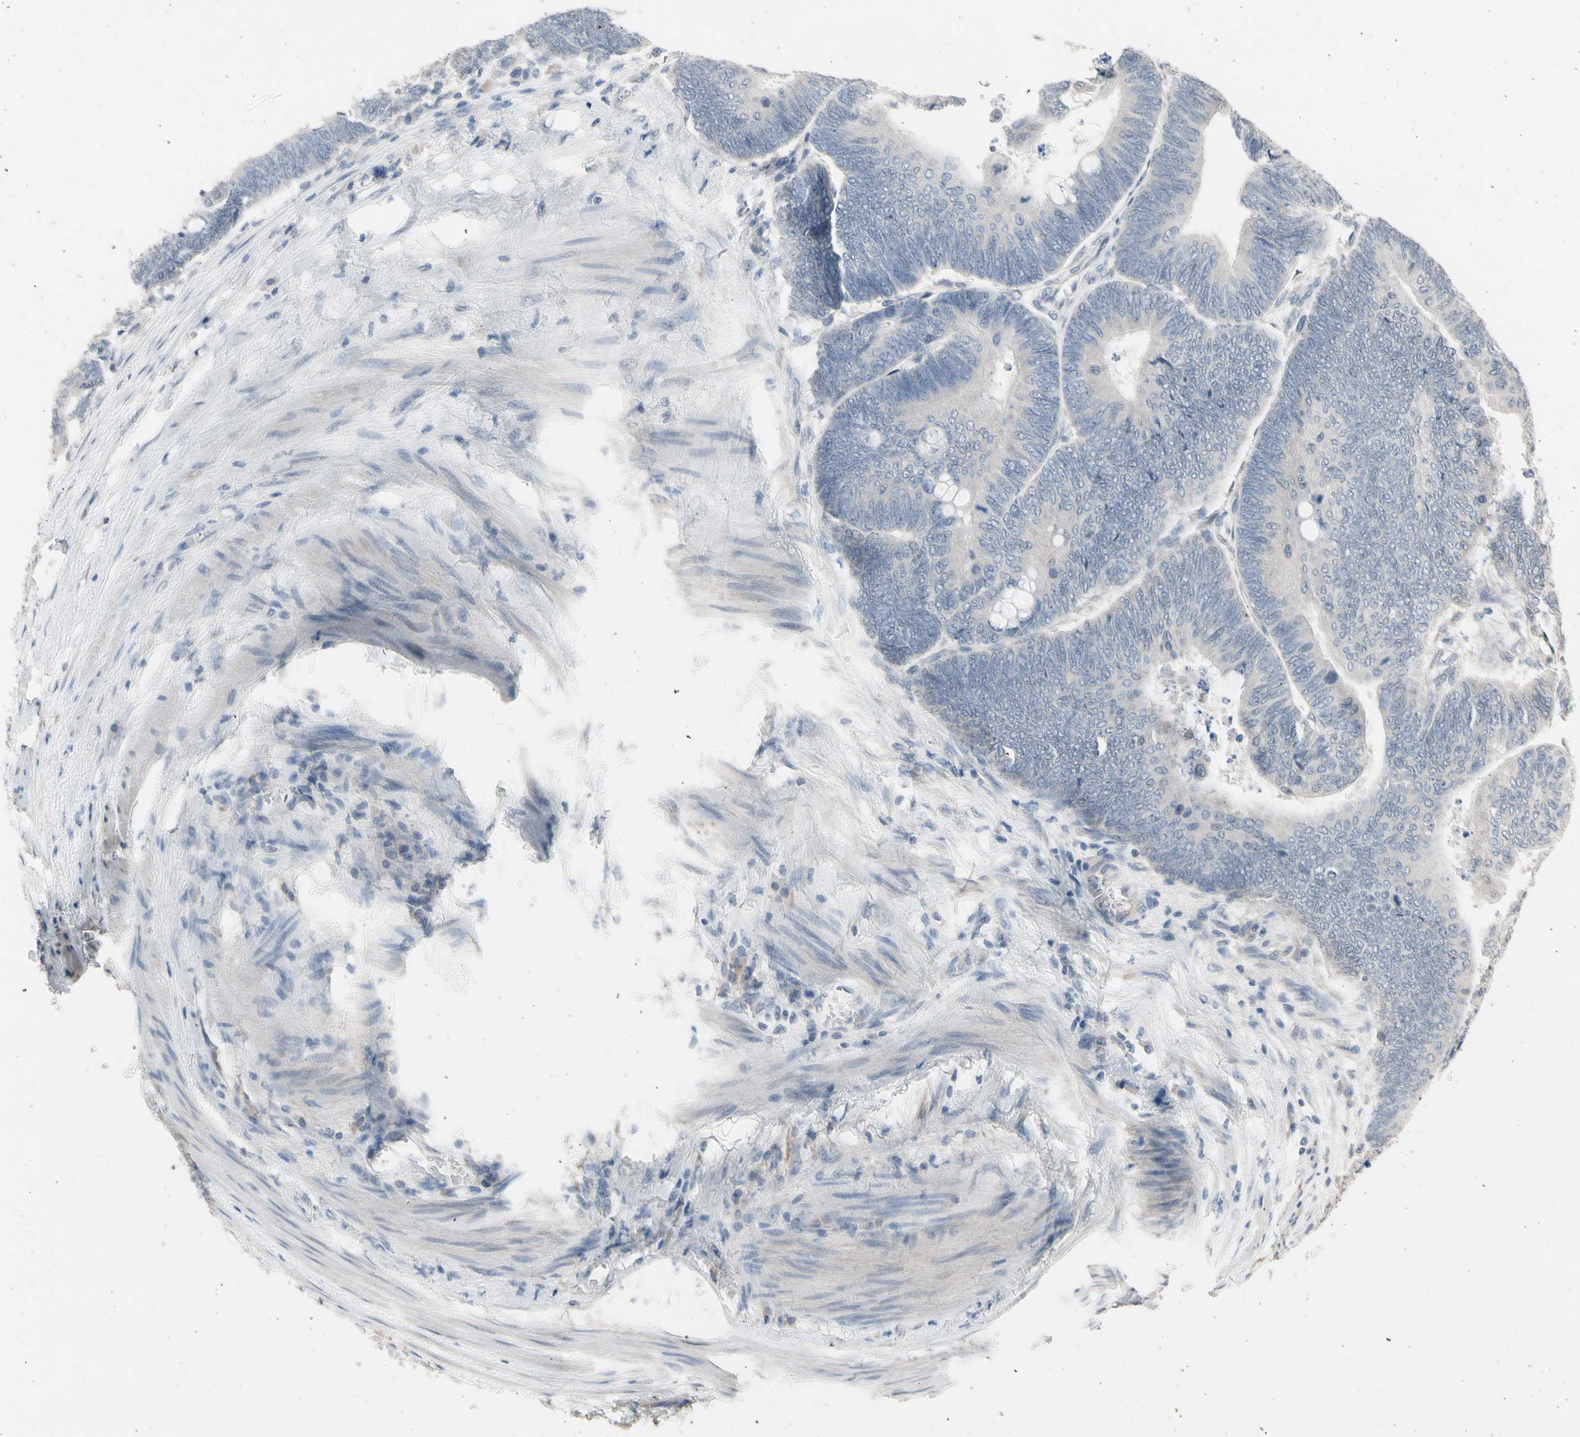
{"staining": {"intensity": "negative", "quantity": "none", "location": "none"}, "tissue": "colorectal cancer", "cell_type": "Tumor cells", "image_type": "cancer", "snomed": [{"axis": "morphology", "description": "Normal tissue, NOS"}, {"axis": "morphology", "description": "Adenocarcinoma, NOS"}, {"axis": "topography", "description": "Rectum"}, {"axis": "topography", "description": "Peripheral nerve tissue"}], "caption": "There is no significant expression in tumor cells of adenocarcinoma (colorectal).", "gene": "SV2A", "patient": {"sex": "male", "age": 92}}